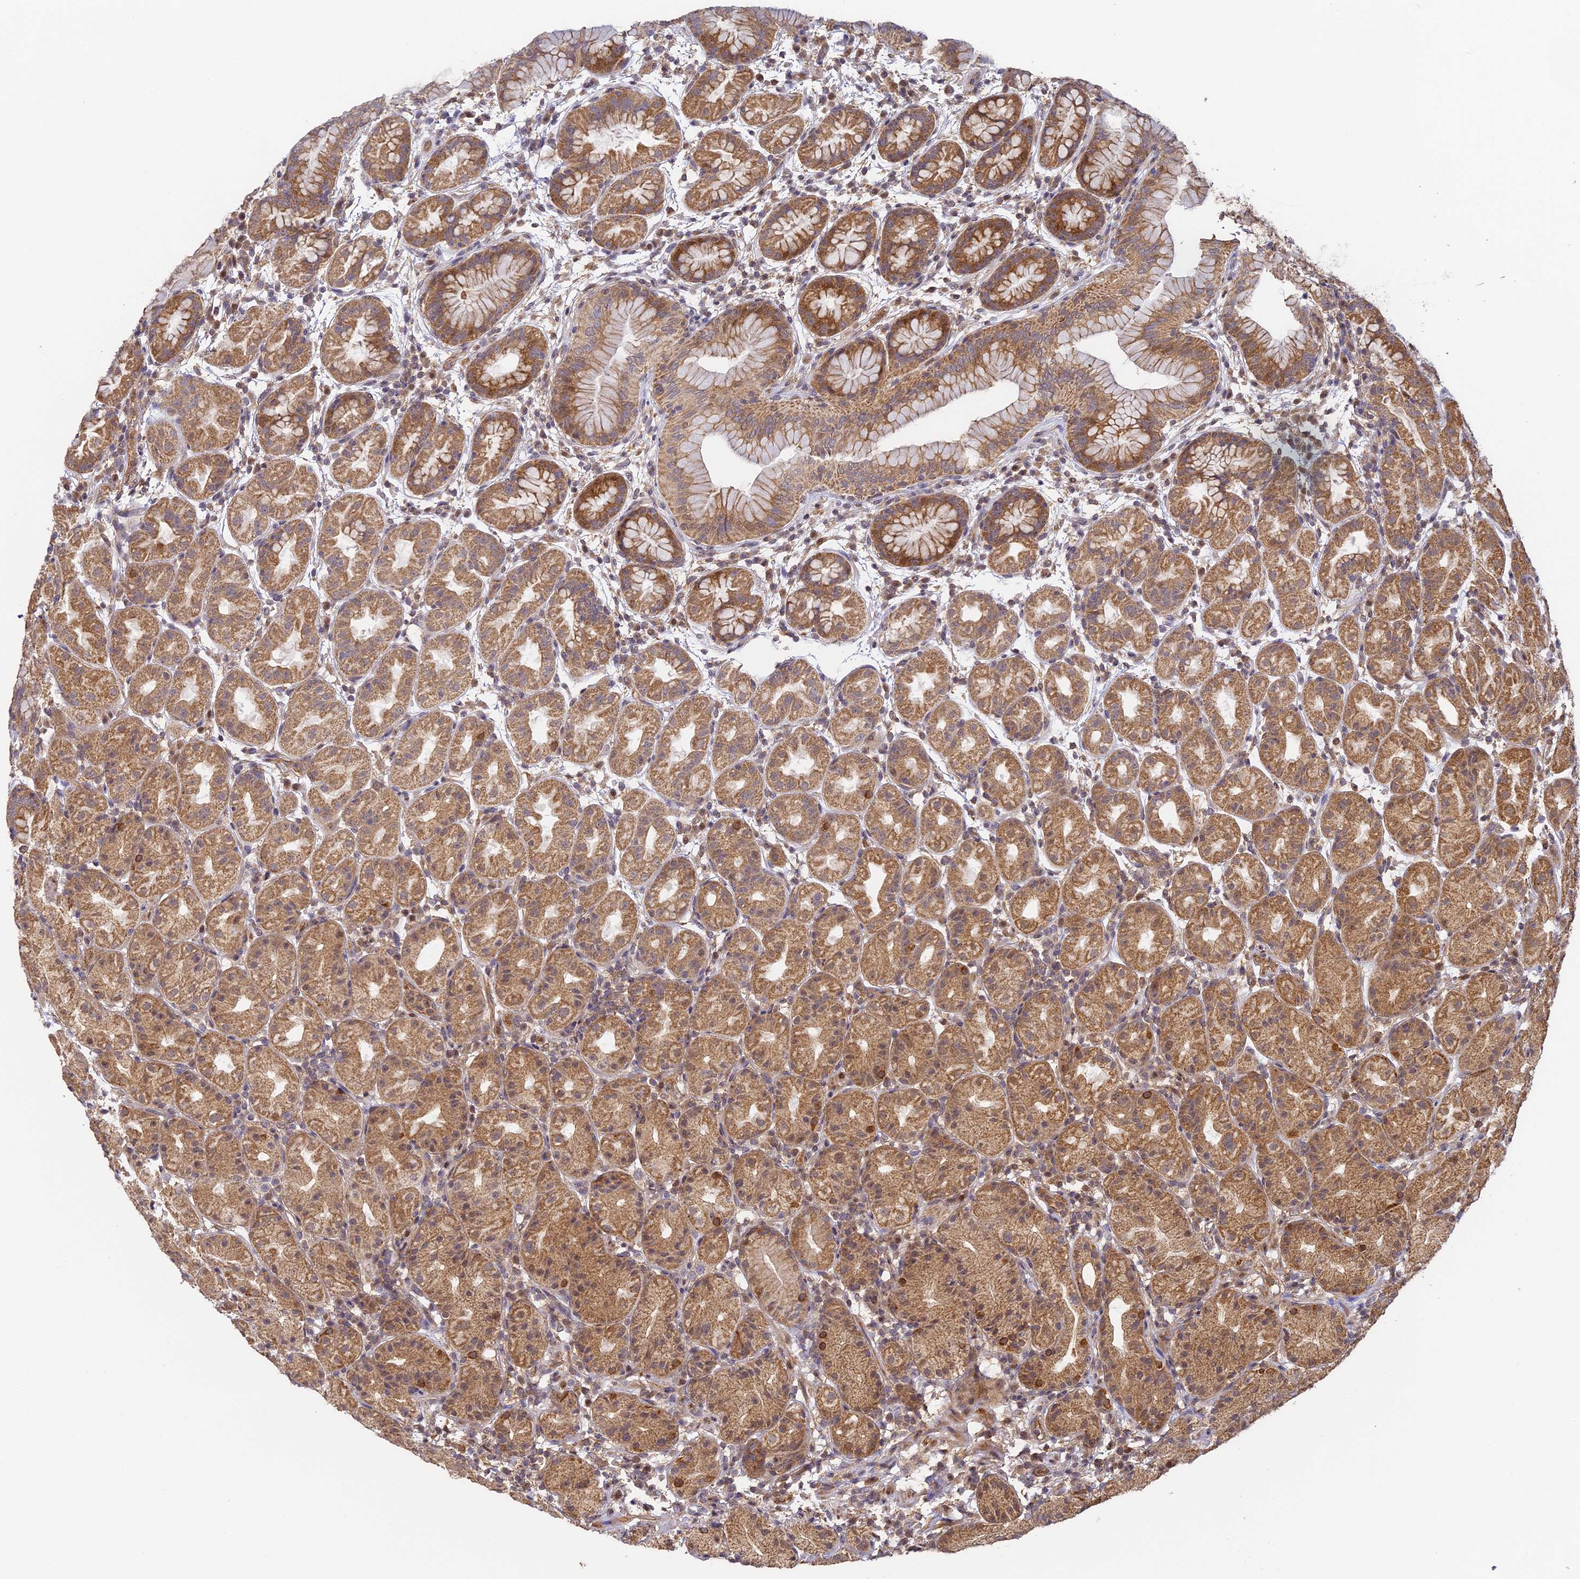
{"staining": {"intensity": "moderate", "quantity": ">75%", "location": "cytoplasmic/membranous,nuclear"}, "tissue": "stomach", "cell_type": "Glandular cells", "image_type": "normal", "snomed": [{"axis": "morphology", "description": "Normal tissue, NOS"}, {"axis": "topography", "description": "Stomach"}], "caption": "Normal stomach demonstrates moderate cytoplasmic/membranous,nuclear expression in about >75% of glandular cells.", "gene": "ENSG00000268870", "patient": {"sex": "female", "age": 79}}